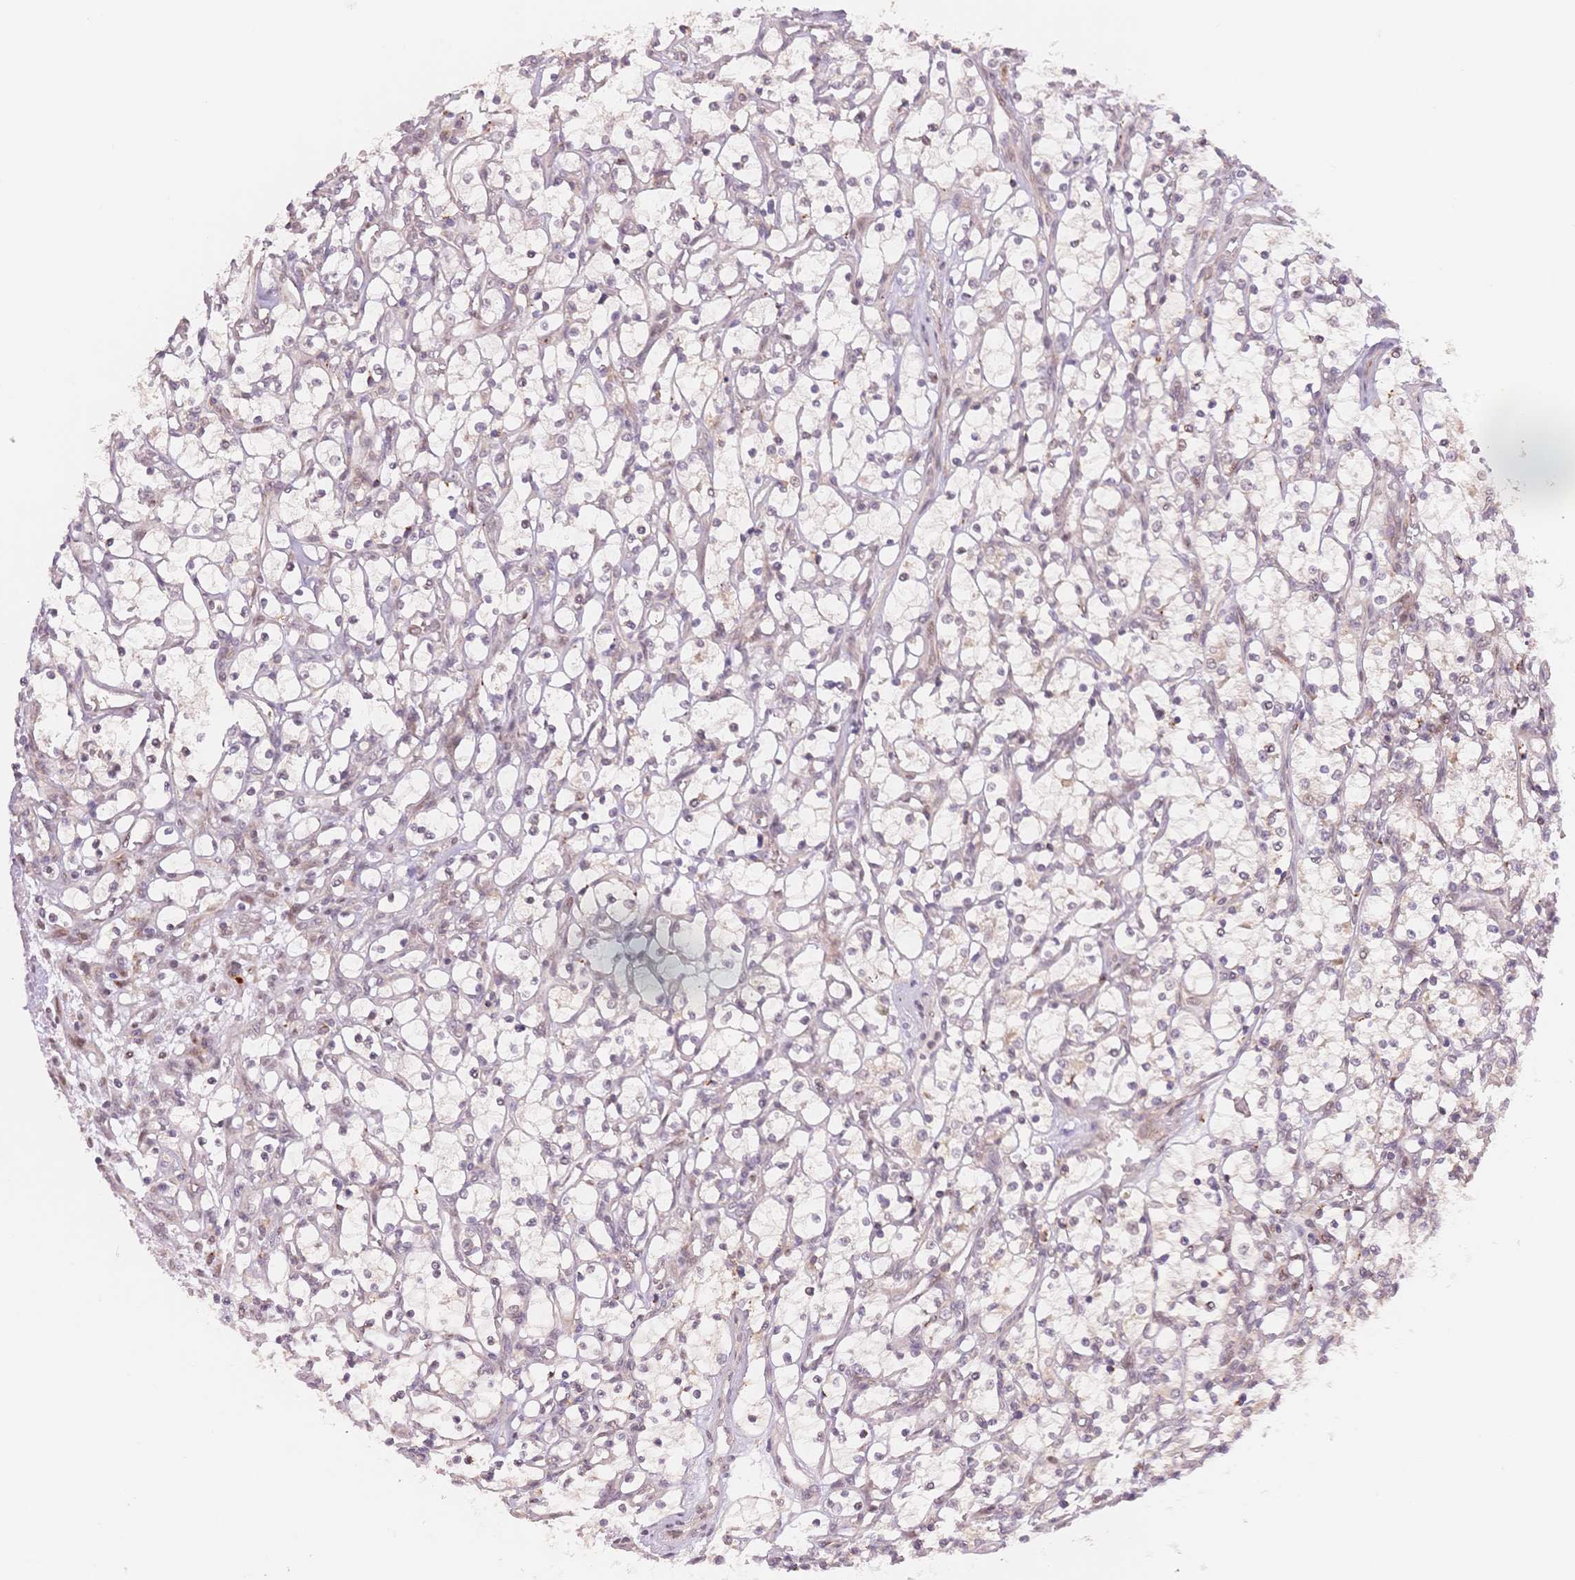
{"staining": {"intensity": "negative", "quantity": "none", "location": "none"}, "tissue": "renal cancer", "cell_type": "Tumor cells", "image_type": "cancer", "snomed": [{"axis": "morphology", "description": "Adenocarcinoma, NOS"}, {"axis": "topography", "description": "Kidney"}], "caption": "This is a histopathology image of immunohistochemistry (IHC) staining of adenocarcinoma (renal), which shows no staining in tumor cells. The staining was performed using DAB (3,3'-diaminobenzidine) to visualize the protein expression in brown, while the nuclei were stained in blue with hematoxylin (Magnification: 20x).", "gene": "STK39", "patient": {"sex": "female", "age": 69}}